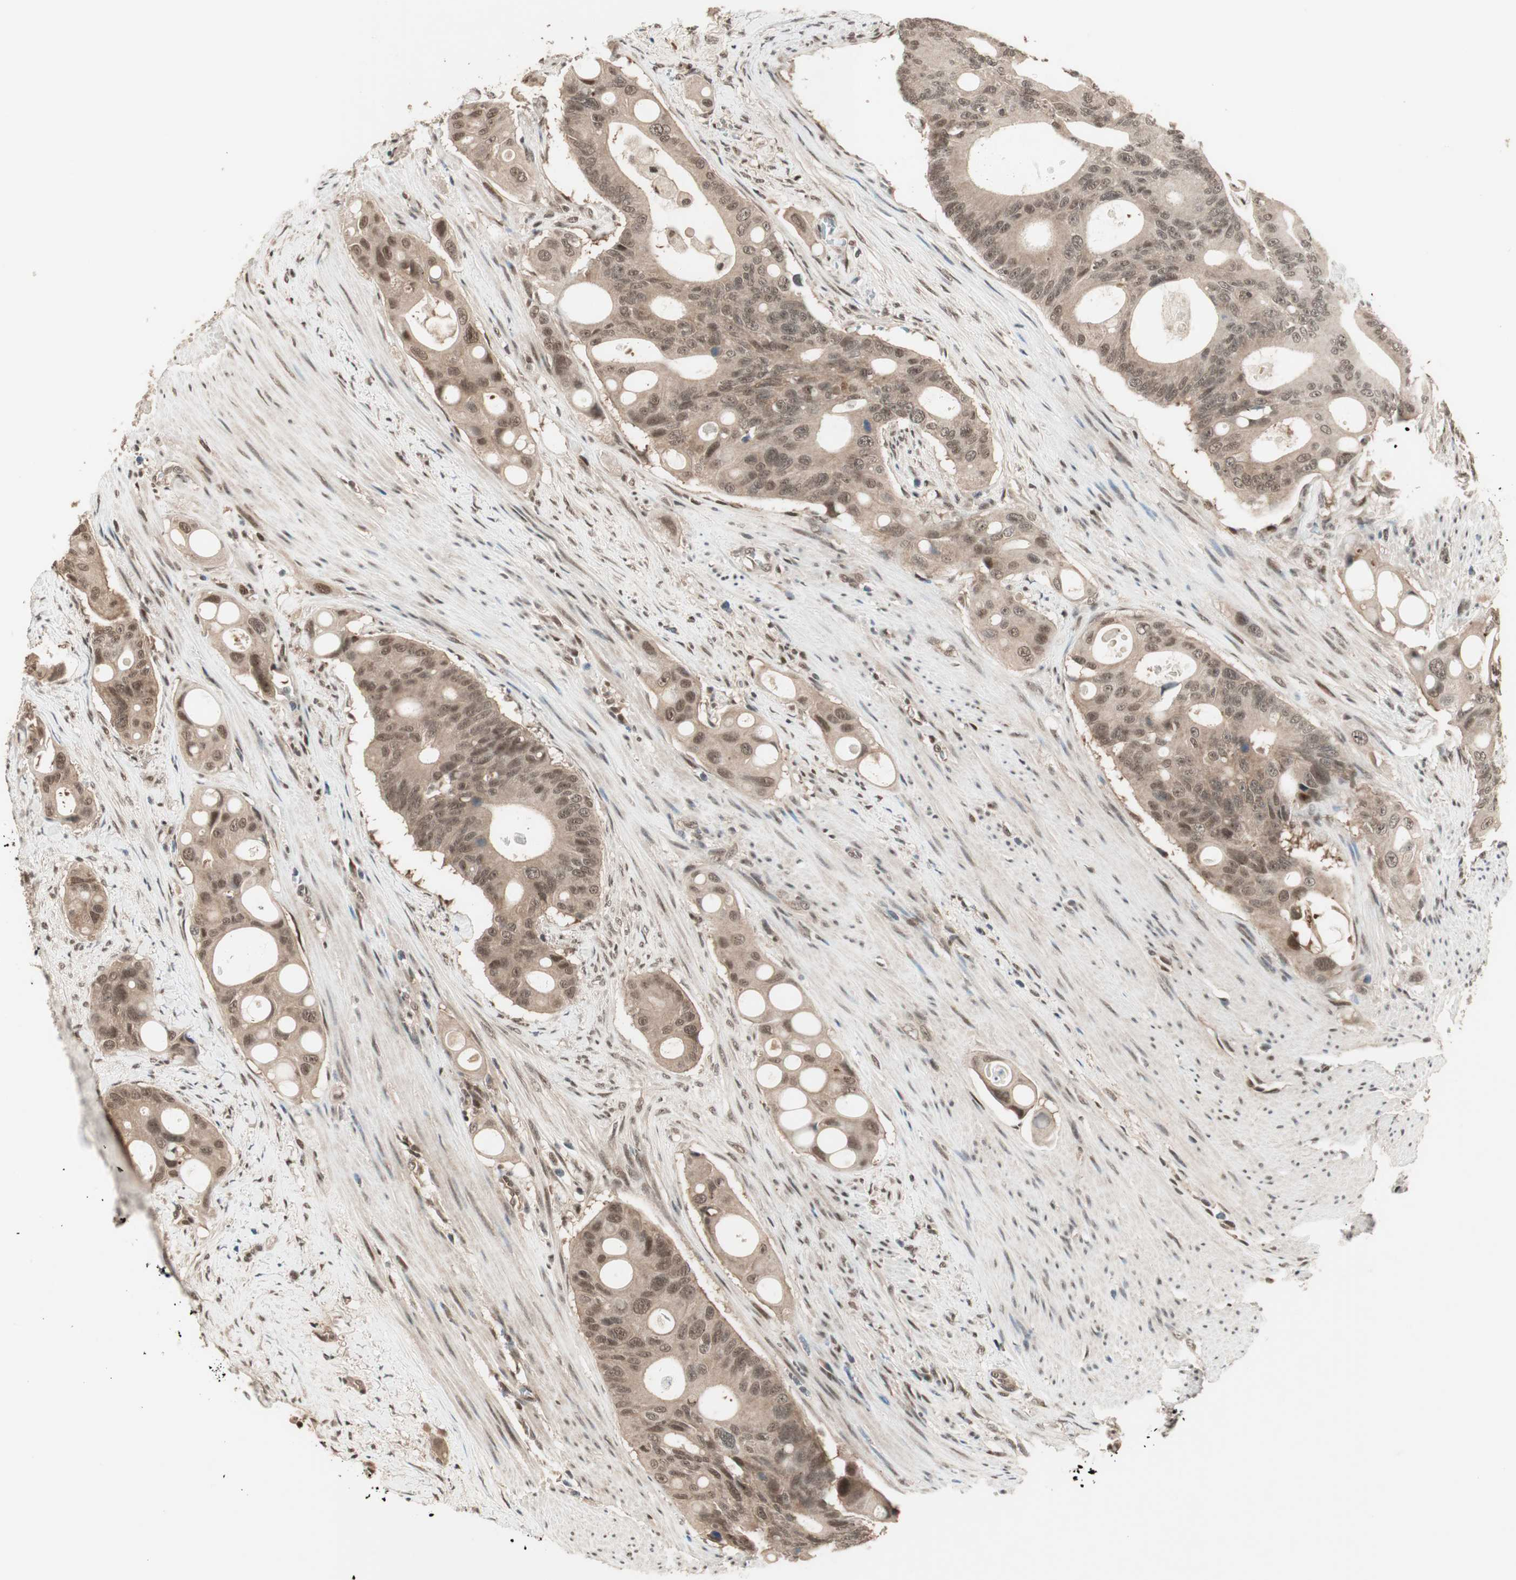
{"staining": {"intensity": "moderate", "quantity": ">75%", "location": "nuclear"}, "tissue": "colorectal cancer", "cell_type": "Tumor cells", "image_type": "cancer", "snomed": [{"axis": "morphology", "description": "Adenocarcinoma, NOS"}, {"axis": "topography", "description": "Colon"}], "caption": "Tumor cells display moderate nuclear positivity in about >75% of cells in colorectal cancer.", "gene": "ZNF701", "patient": {"sex": "female", "age": 57}}